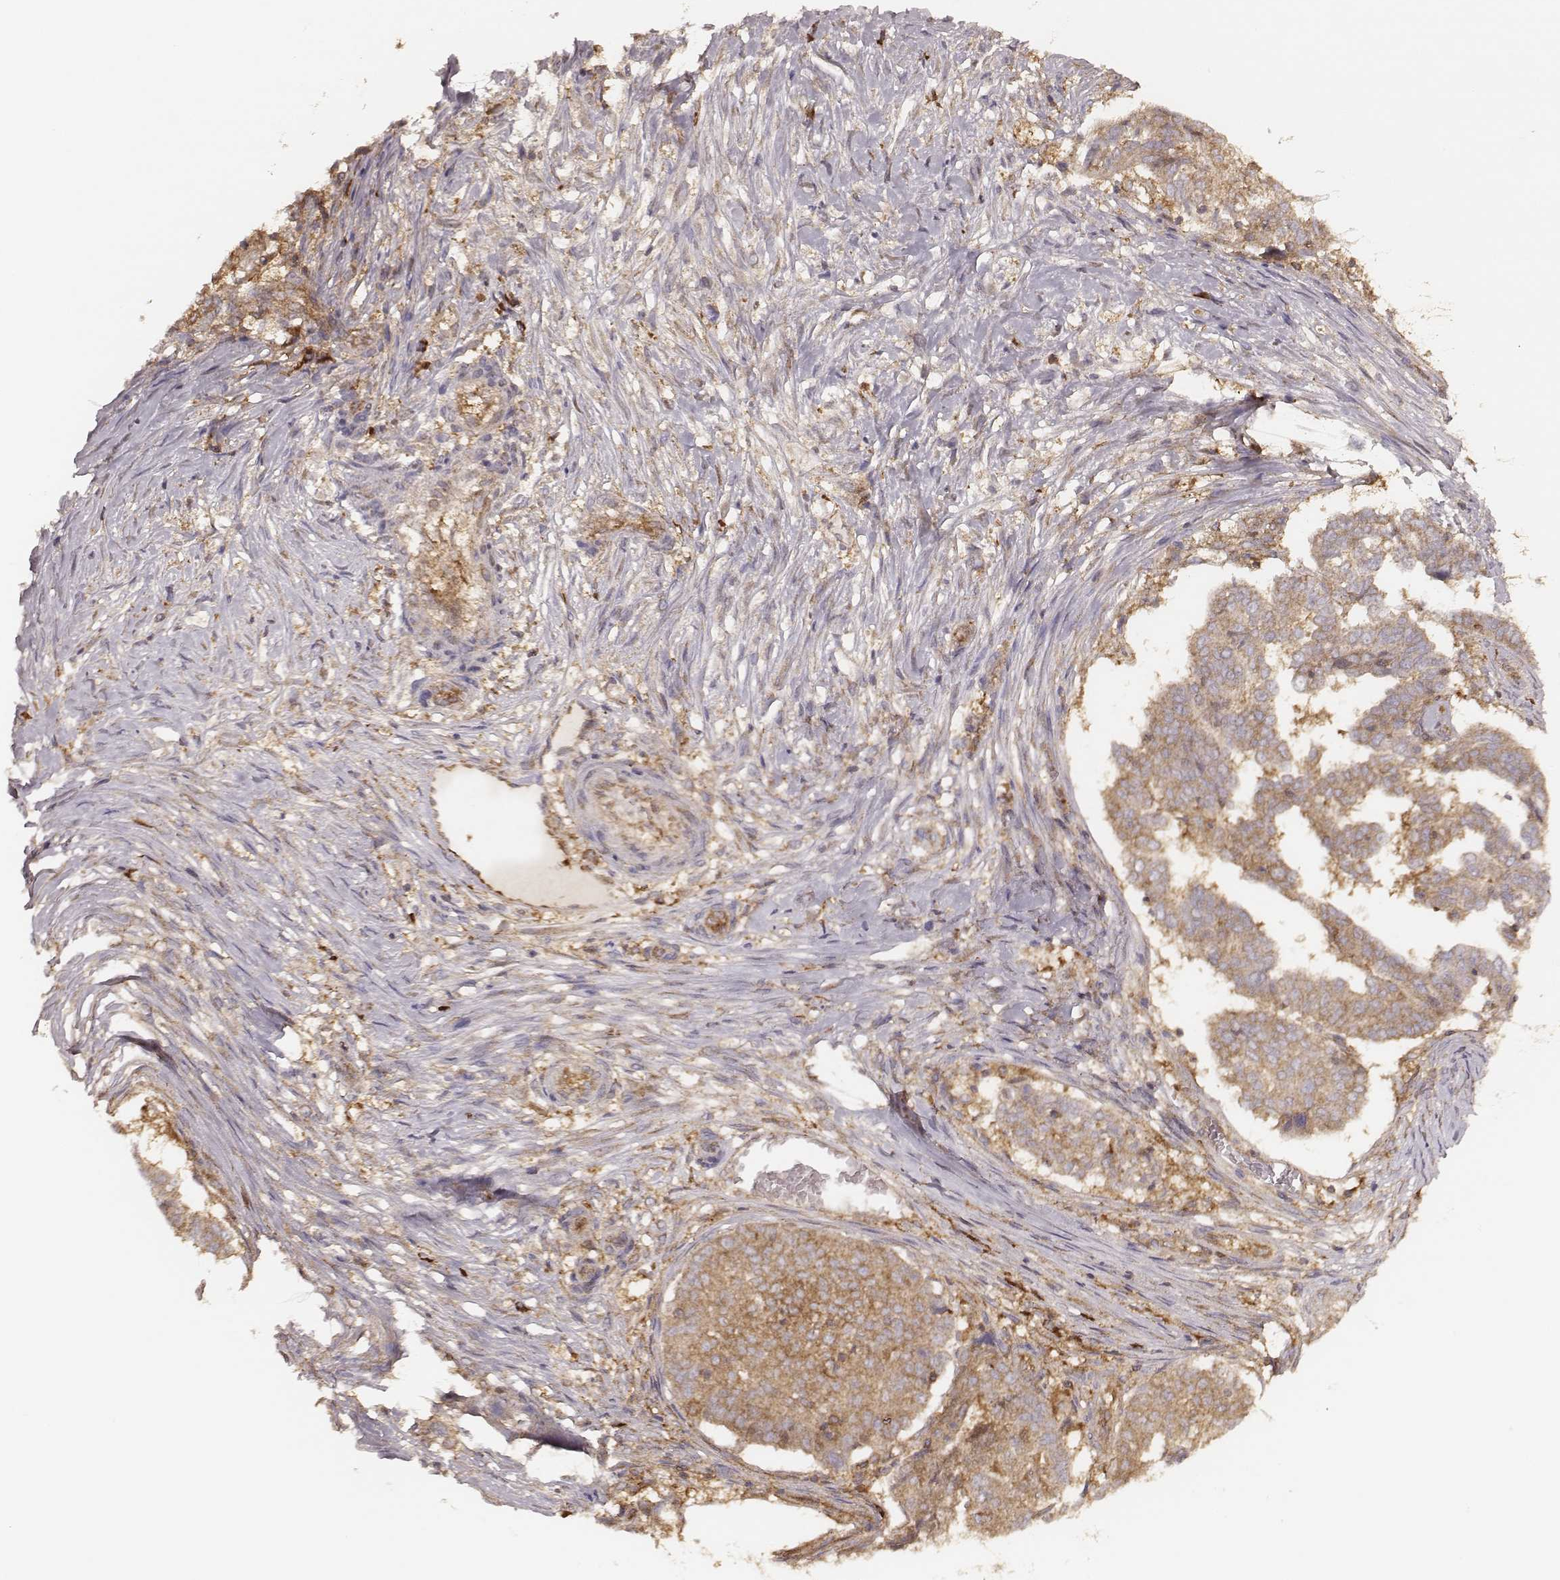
{"staining": {"intensity": "moderate", "quantity": ">75%", "location": "cytoplasmic/membranous"}, "tissue": "ovarian cancer", "cell_type": "Tumor cells", "image_type": "cancer", "snomed": [{"axis": "morphology", "description": "Cystadenocarcinoma, serous, NOS"}, {"axis": "topography", "description": "Ovary"}], "caption": "About >75% of tumor cells in human serous cystadenocarcinoma (ovarian) display moderate cytoplasmic/membranous protein expression as visualized by brown immunohistochemical staining.", "gene": "CARS1", "patient": {"sex": "female", "age": 67}}